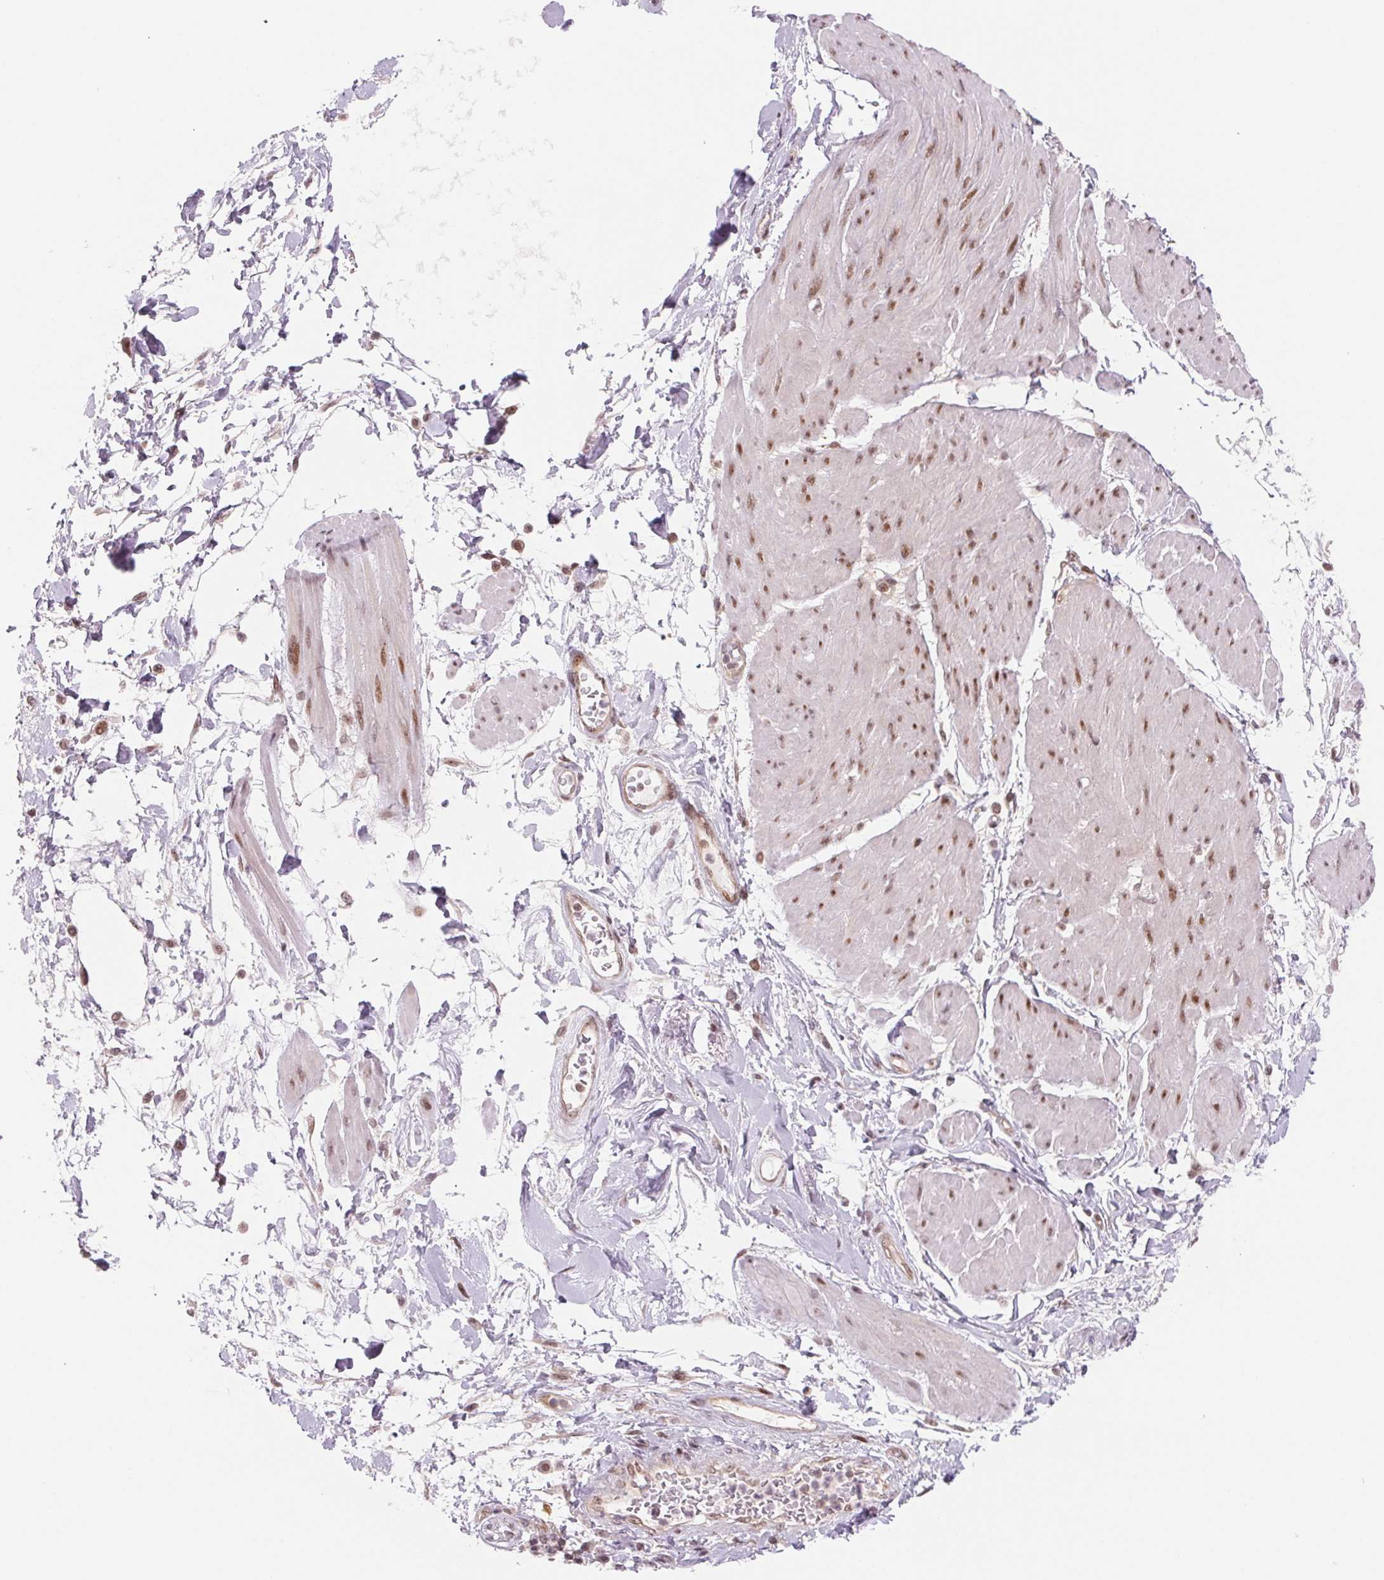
{"staining": {"intensity": "weak", "quantity": "<25%", "location": "nuclear"}, "tissue": "adipose tissue", "cell_type": "Adipocytes", "image_type": "normal", "snomed": [{"axis": "morphology", "description": "Normal tissue, NOS"}, {"axis": "topography", "description": "Urinary bladder"}, {"axis": "topography", "description": "Peripheral nerve tissue"}], "caption": "Immunohistochemistry (IHC) photomicrograph of unremarkable human adipose tissue stained for a protein (brown), which exhibits no expression in adipocytes.", "gene": "DNAJB6", "patient": {"sex": "female", "age": 60}}